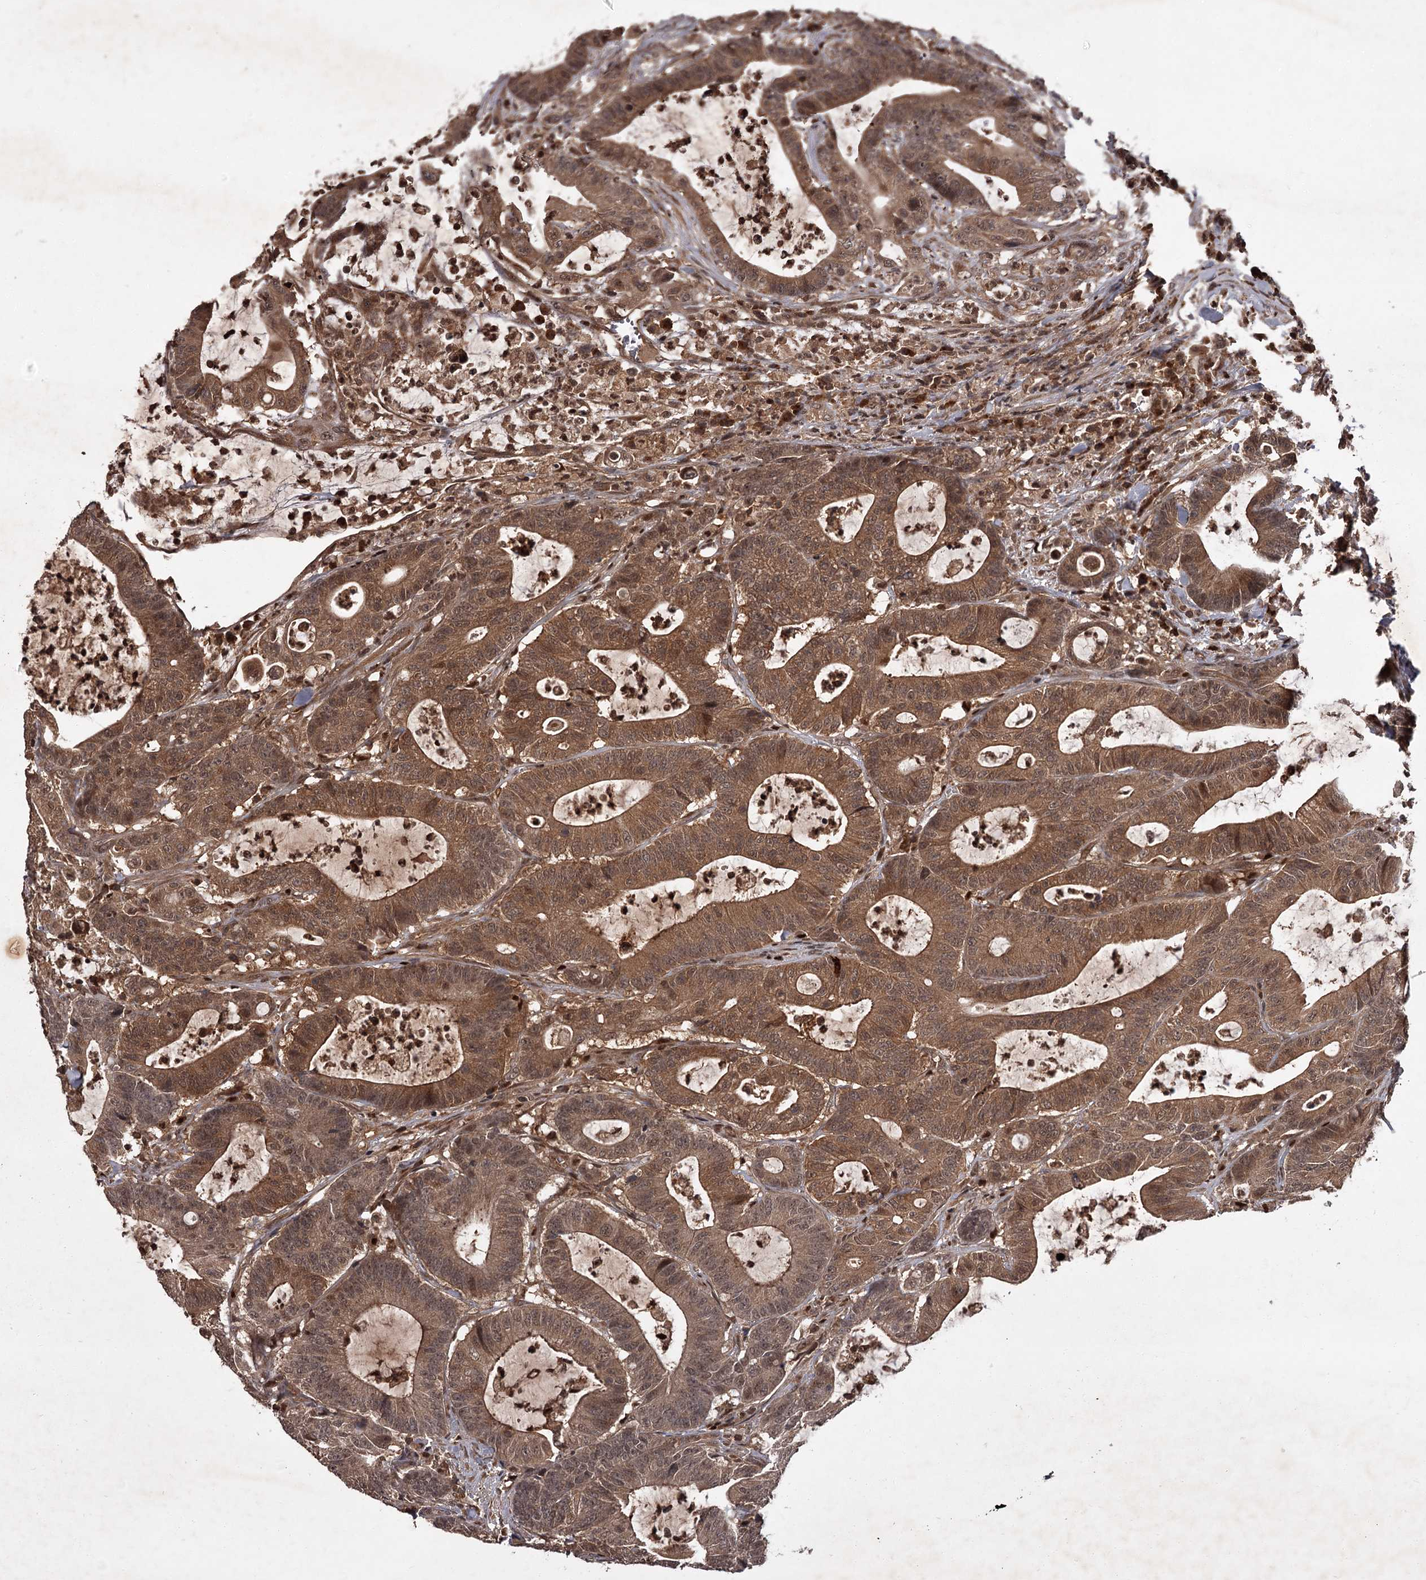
{"staining": {"intensity": "moderate", "quantity": ">75%", "location": "cytoplasmic/membranous"}, "tissue": "colorectal cancer", "cell_type": "Tumor cells", "image_type": "cancer", "snomed": [{"axis": "morphology", "description": "Adenocarcinoma, NOS"}, {"axis": "topography", "description": "Colon"}], "caption": "The histopathology image displays staining of colorectal adenocarcinoma, revealing moderate cytoplasmic/membranous protein expression (brown color) within tumor cells. (DAB (3,3'-diaminobenzidine) IHC with brightfield microscopy, high magnification).", "gene": "TBC1D23", "patient": {"sex": "female", "age": 84}}